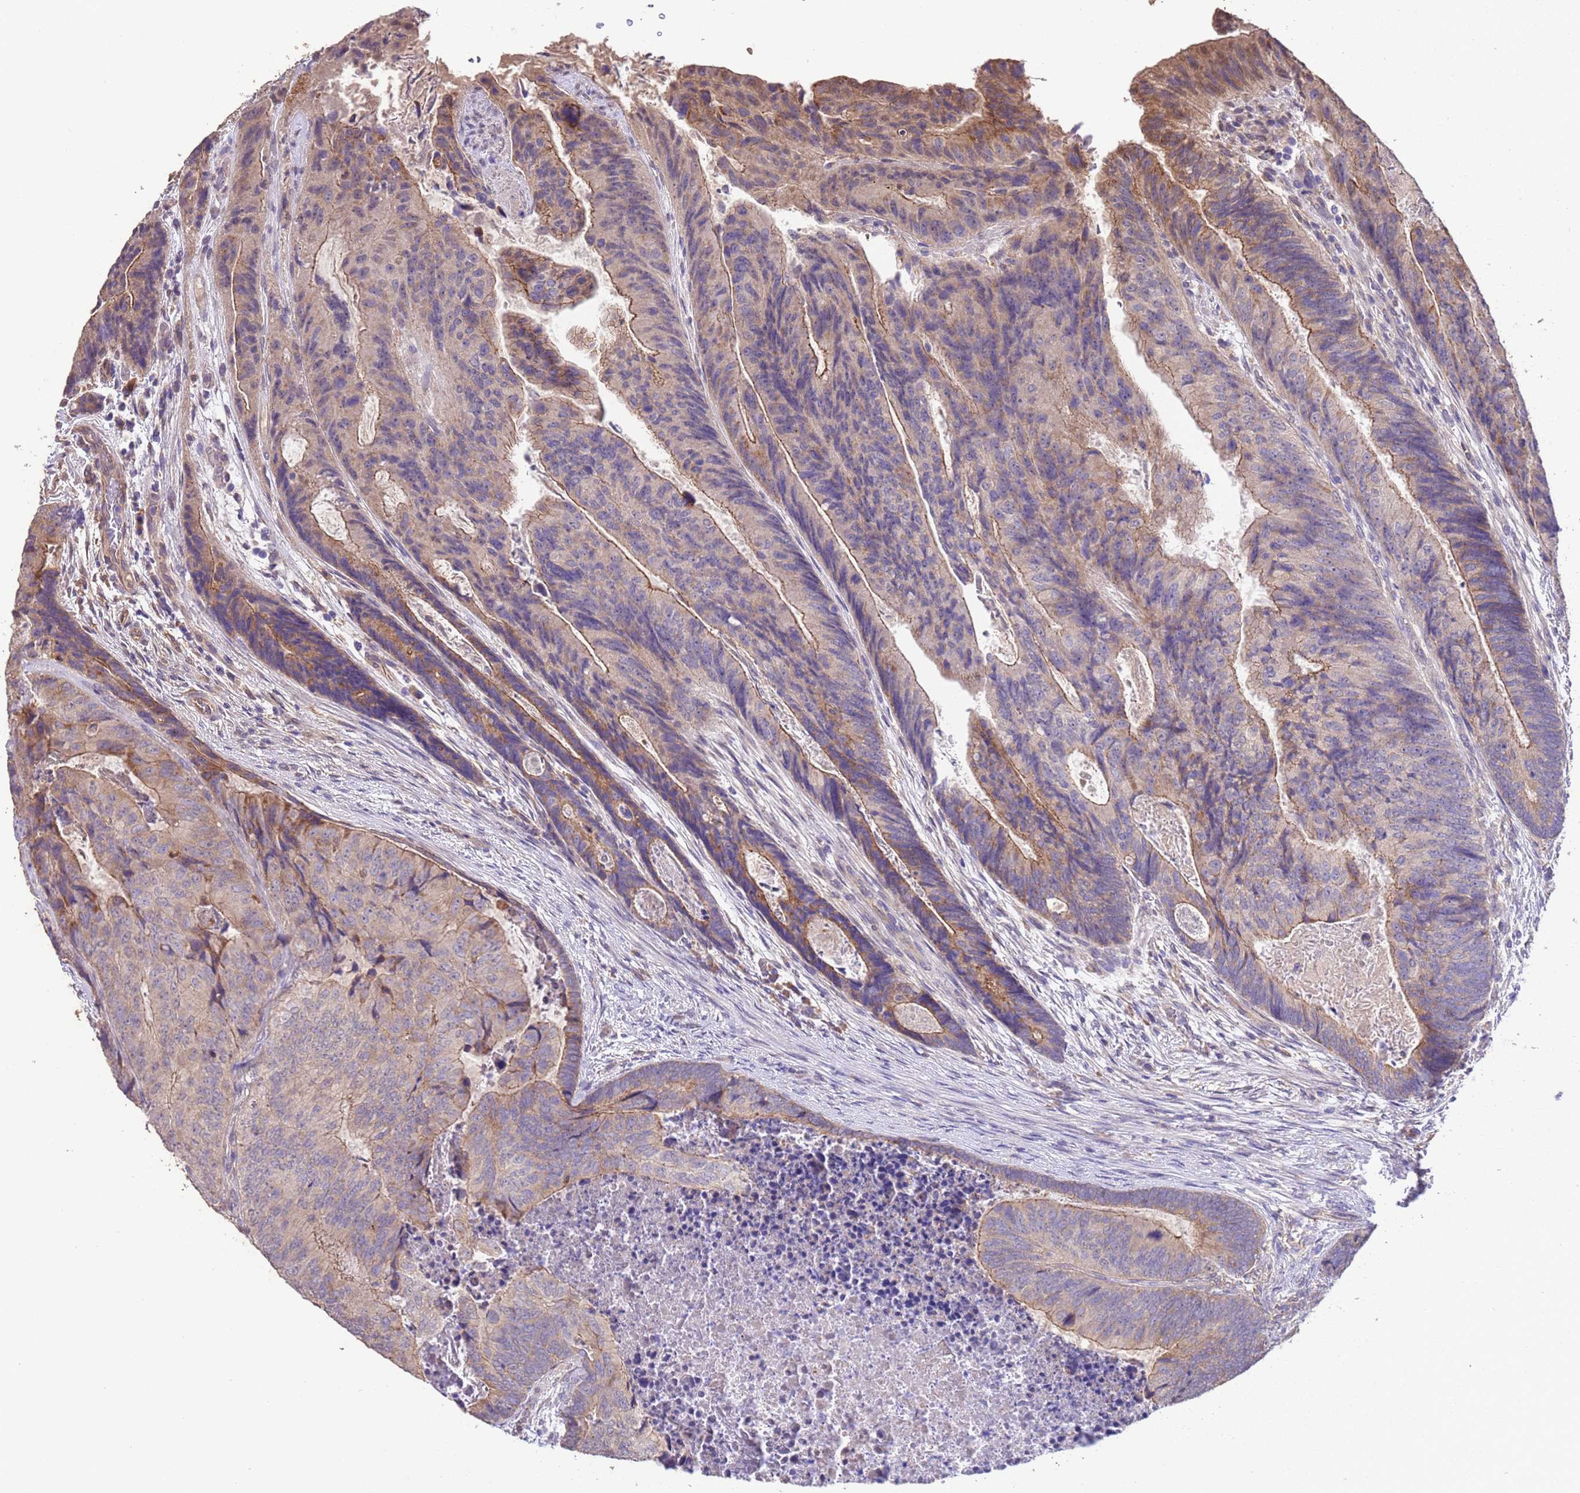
{"staining": {"intensity": "moderate", "quantity": "<25%", "location": "cytoplasmic/membranous"}, "tissue": "colorectal cancer", "cell_type": "Tumor cells", "image_type": "cancer", "snomed": [{"axis": "morphology", "description": "Adenocarcinoma, NOS"}, {"axis": "topography", "description": "Colon"}], "caption": "Immunohistochemistry image of neoplastic tissue: colorectal cancer (adenocarcinoma) stained using IHC shows low levels of moderate protein expression localized specifically in the cytoplasmic/membranous of tumor cells, appearing as a cytoplasmic/membranous brown color.", "gene": "NPHP1", "patient": {"sex": "female", "age": 67}}